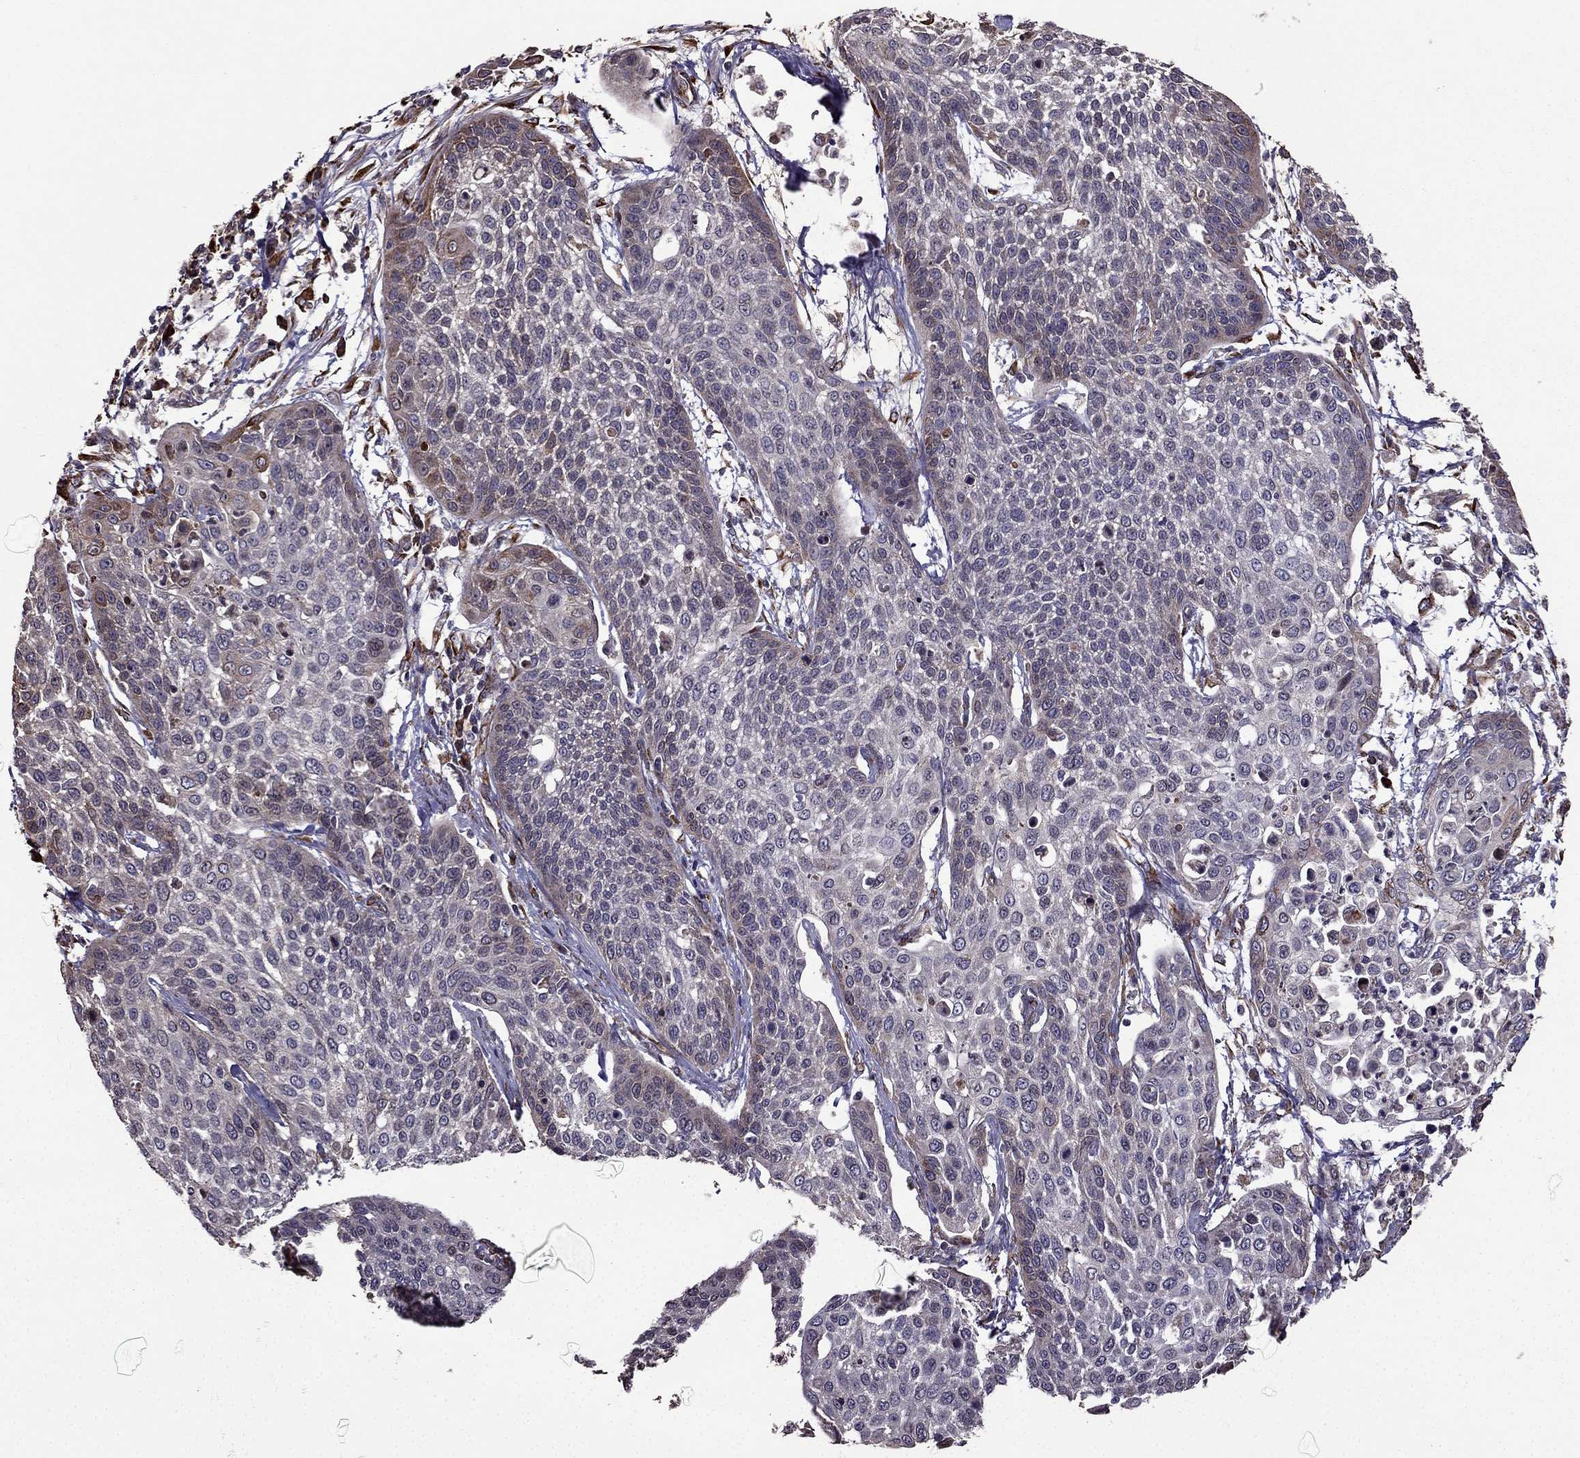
{"staining": {"intensity": "moderate", "quantity": "<25%", "location": "cytoplasmic/membranous"}, "tissue": "cervical cancer", "cell_type": "Tumor cells", "image_type": "cancer", "snomed": [{"axis": "morphology", "description": "Squamous cell carcinoma, NOS"}, {"axis": "topography", "description": "Cervix"}], "caption": "Cervical cancer tissue demonstrates moderate cytoplasmic/membranous staining in about <25% of tumor cells, visualized by immunohistochemistry.", "gene": "IKBIP", "patient": {"sex": "female", "age": 34}}